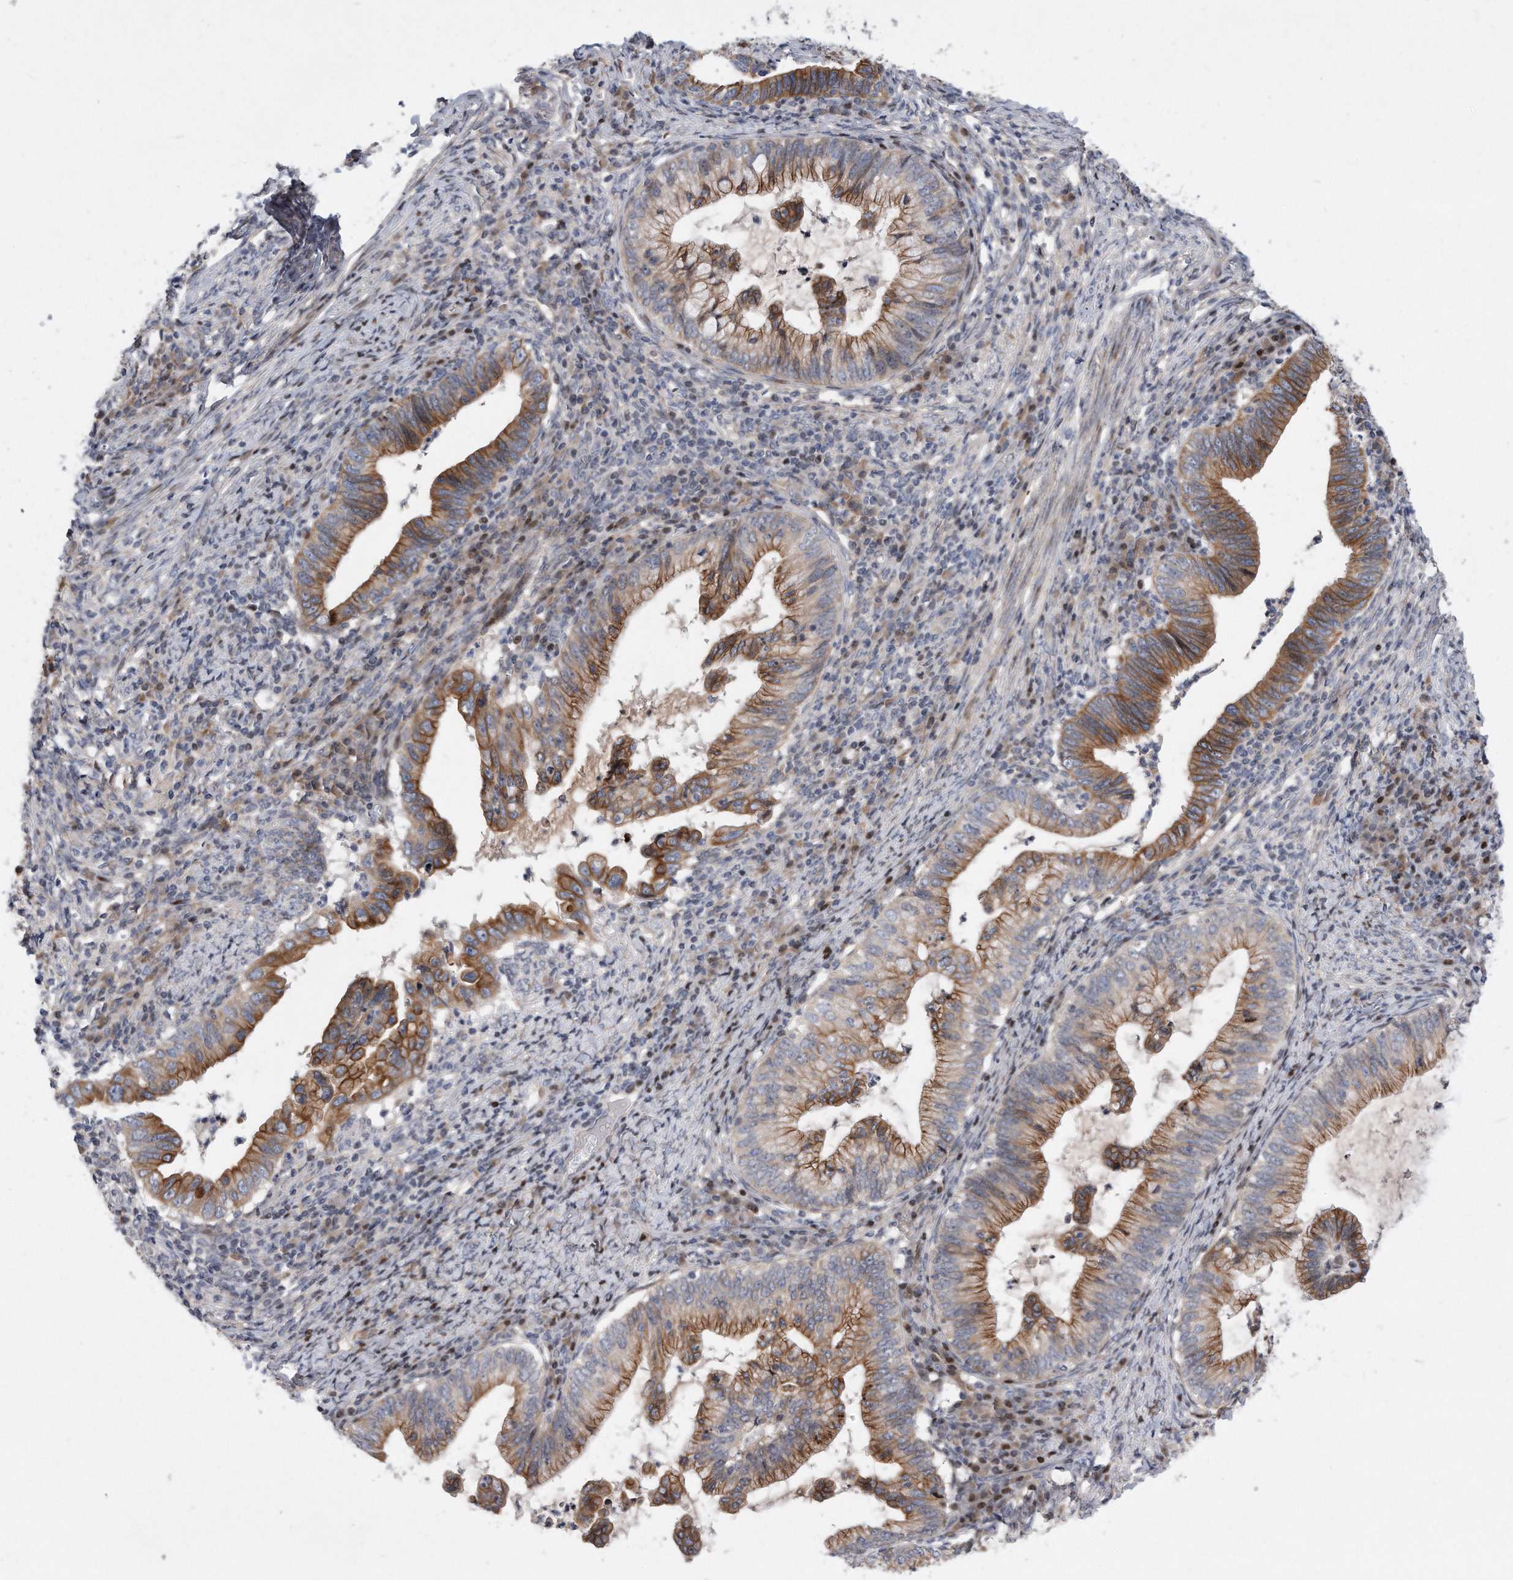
{"staining": {"intensity": "strong", "quantity": "25%-75%", "location": "cytoplasmic/membranous"}, "tissue": "cervical cancer", "cell_type": "Tumor cells", "image_type": "cancer", "snomed": [{"axis": "morphology", "description": "Adenocarcinoma, NOS"}, {"axis": "topography", "description": "Cervix"}], "caption": "Protein analysis of cervical adenocarcinoma tissue reveals strong cytoplasmic/membranous expression in about 25%-75% of tumor cells.", "gene": "CDH12", "patient": {"sex": "female", "age": 36}}